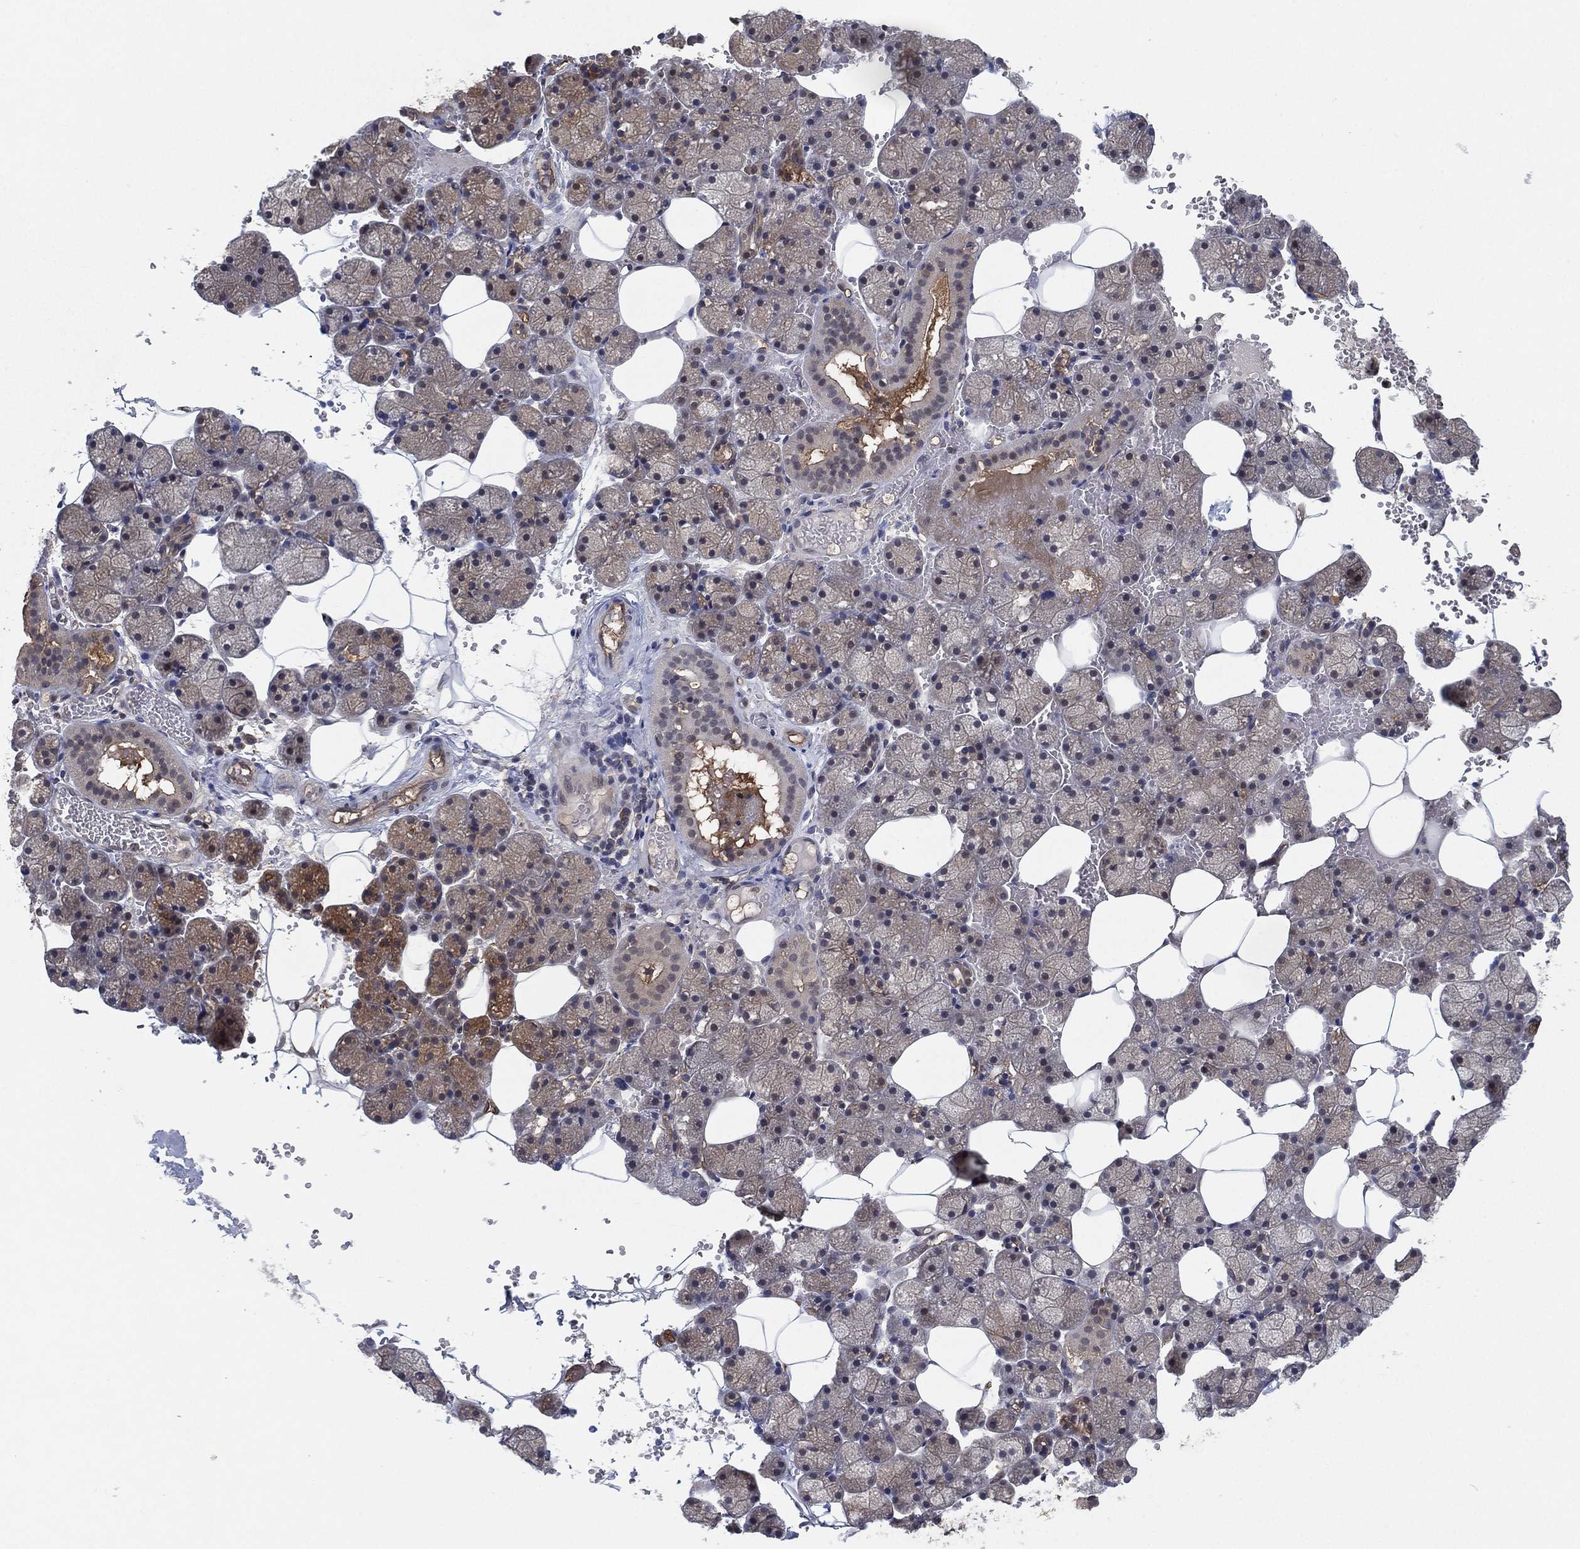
{"staining": {"intensity": "moderate", "quantity": "25%-75%", "location": "cytoplasmic/membranous"}, "tissue": "salivary gland", "cell_type": "Glandular cells", "image_type": "normal", "snomed": [{"axis": "morphology", "description": "Normal tissue, NOS"}, {"axis": "topography", "description": "Salivary gland"}], "caption": "Immunohistochemistry (IHC) (DAB (3,3'-diaminobenzidine)) staining of unremarkable human salivary gland reveals moderate cytoplasmic/membranous protein positivity in about 25%-75% of glandular cells. Using DAB (brown) and hematoxylin (blue) stains, captured at high magnification using brightfield microscopy.", "gene": "PSMG4", "patient": {"sex": "male", "age": 38}}